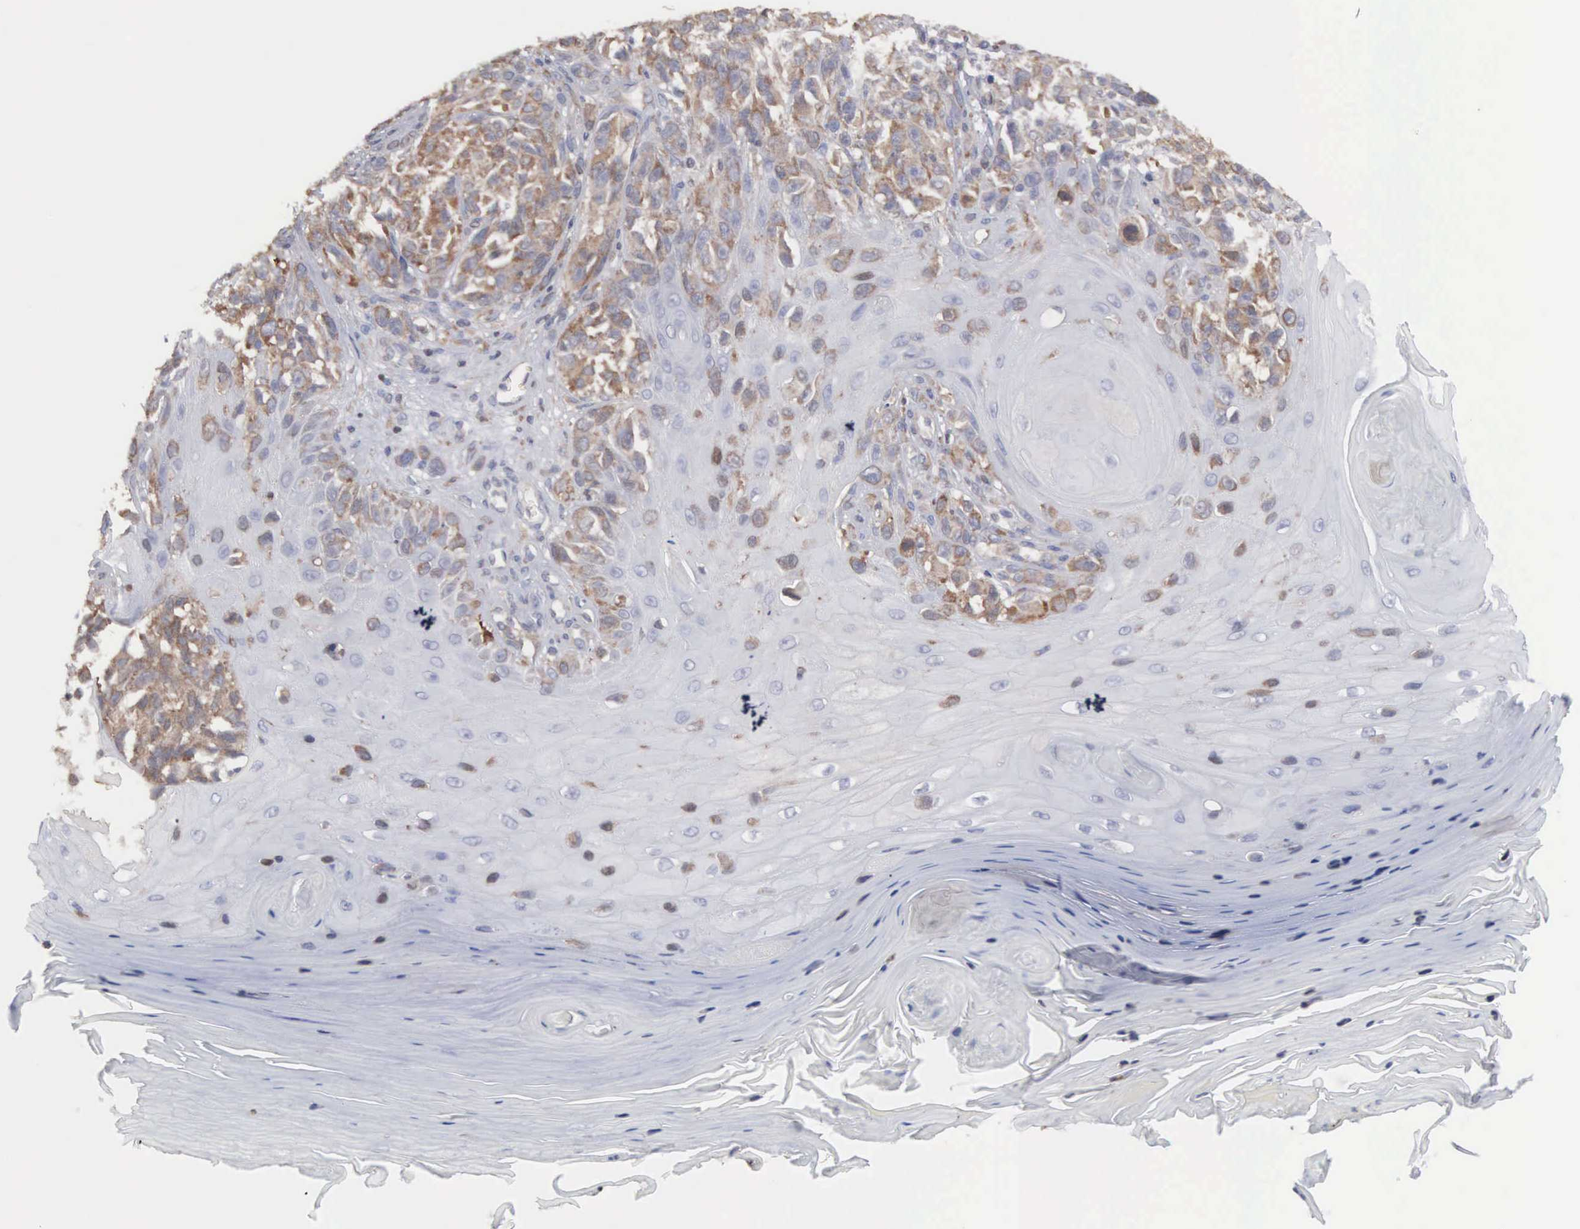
{"staining": {"intensity": "moderate", "quantity": "25%-75%", "location": "cytoplasmic/membranous"}, "tissue": "melanoma", "cell_type": "Tumor cells", "image_type": "cancer", "snomed": [{"axis": "morphology", "description": "Malignant melanoma, NOS"}, {"axis": "topography", "description": "Skin"}], "caption": "A brown stain shows moderate cytoplasmic/membranous expression of a protein in human malignant melanoma tumor cells.", "gene": "MTHFD1", "patient": {"sex": "female", "age": 82}}